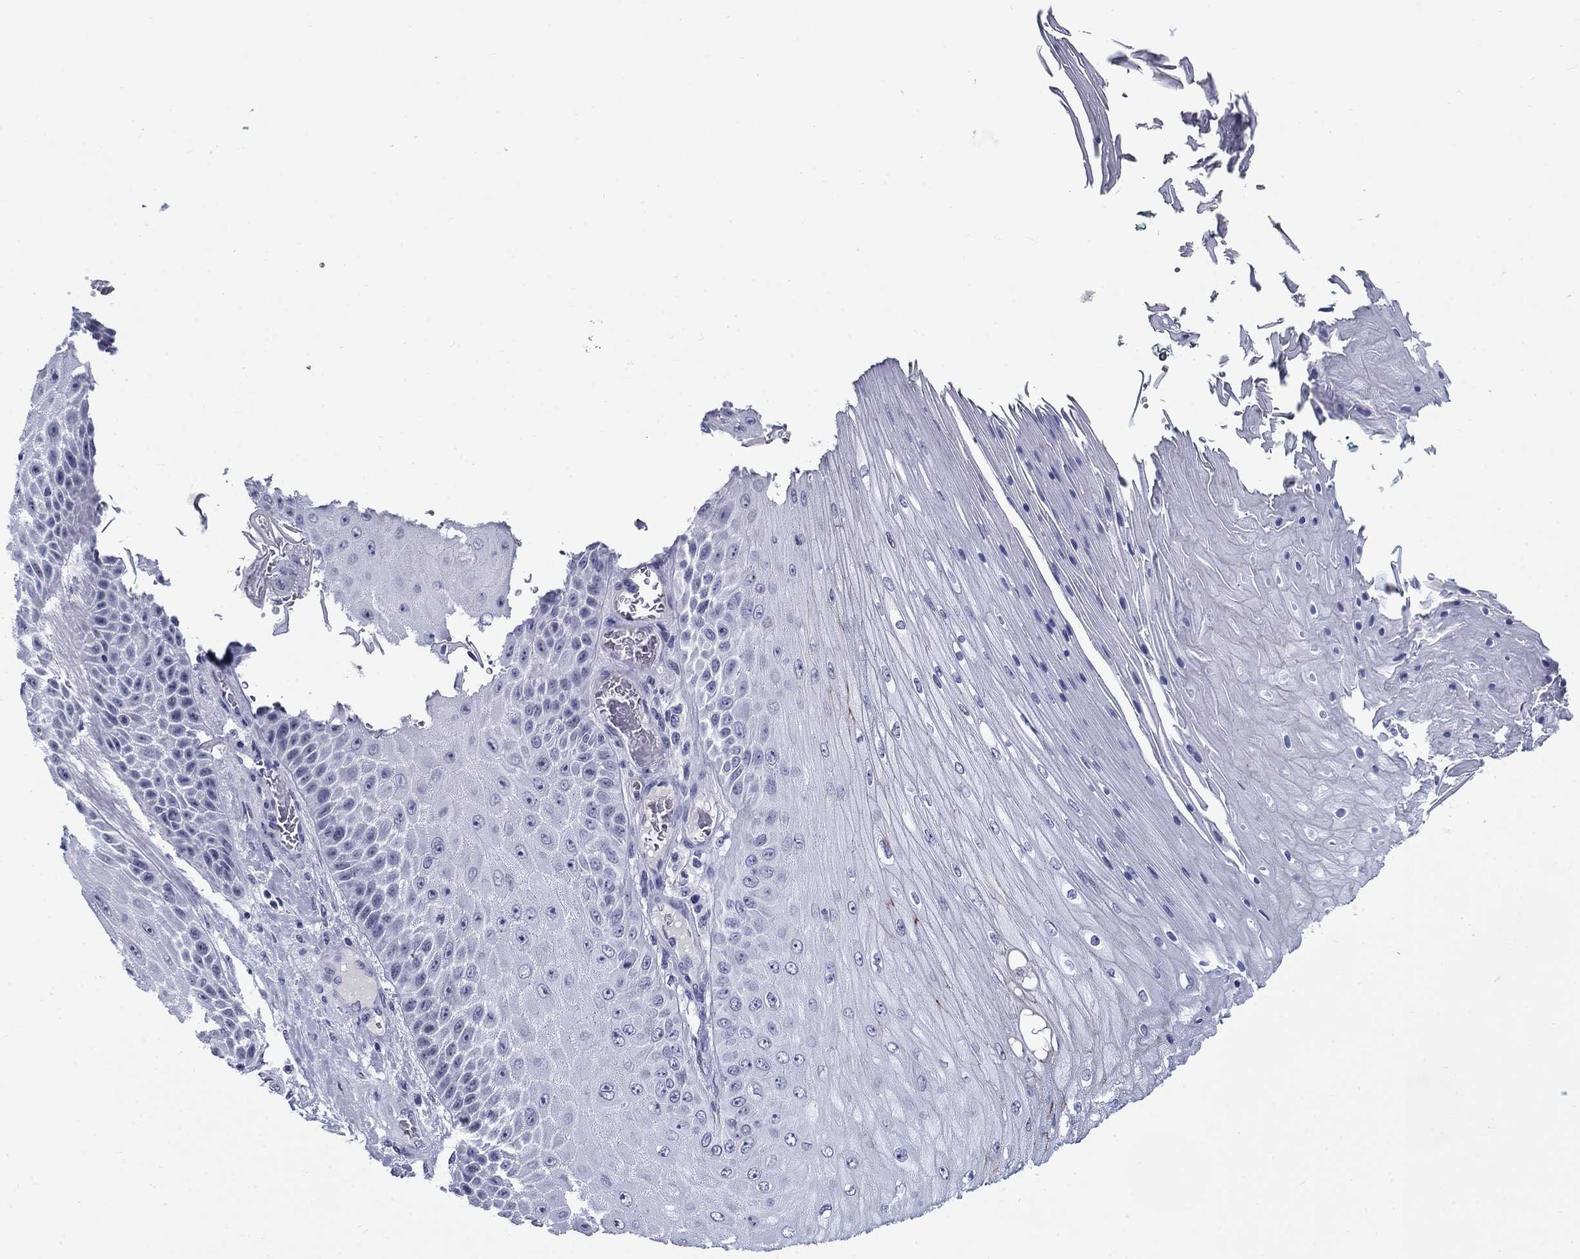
{"staining": {"intensity": "weak", "quantity": "<25%", "location": "cytoplasmic/membranous"}, "tissue": "skin cancer", "cell_type": "Tumor cells", "image_type": "cancer", "snomed": [{"axis": "morphology", "description": "Squamous cell carcinoma, NOS"}, {"axis": "topography", "description": "Skin"}], "caption": "Skin squamous cell carcinoma was stained to show a protein in brown. There is no significant expression in tumor cells.", "gene": "C4orf19", "patient": {"sex": "male", "age": 62}}